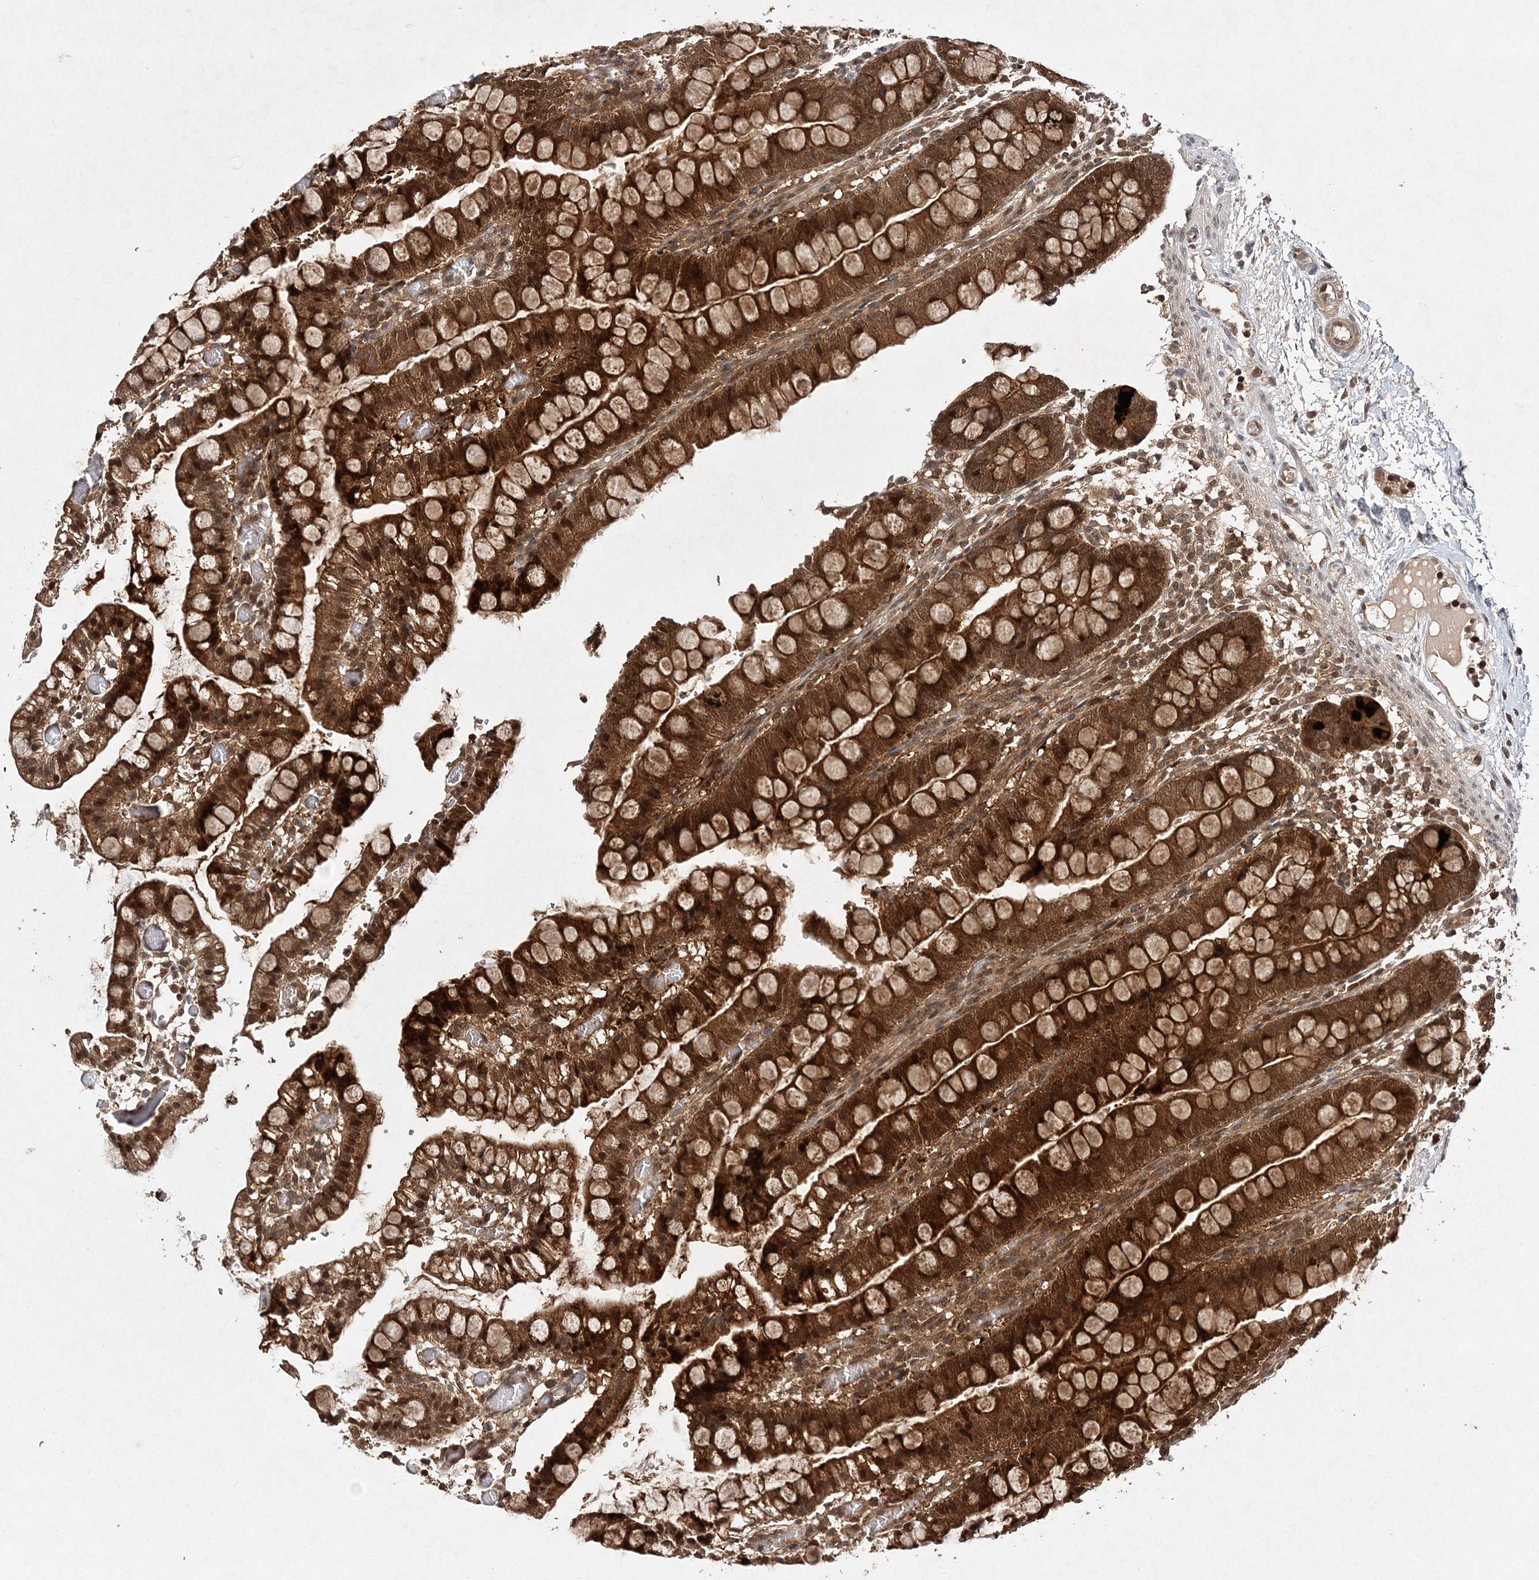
{"staining": {"intensity": "strong", "quantity": ">75%", "location": "cytoplasmic/membranous"}, "tissue": "small intestine", "cell_type": "Glandular cells", "image_type": "normal", "snomed": [{"axis": "morphology", "description": "Normal tissue, NOS"}, {"axis": "morphology", "description": "Developmental malformation"}, {"axis": "topography", "description": "Small intestine"}], "caption": "A high-resolution micrograph shows immunohistochemistry (IHC) staining of benign small intestine, which demonstrates strong cytoplasmic/membranous staining in approximately >75% of glandular cells. (Stains: DAB in brown, nuclei in blue, Microscopy: brightfield microscopy at high magnification).", "gene": "NIF3L1", "patient": {"sex": "male"}}